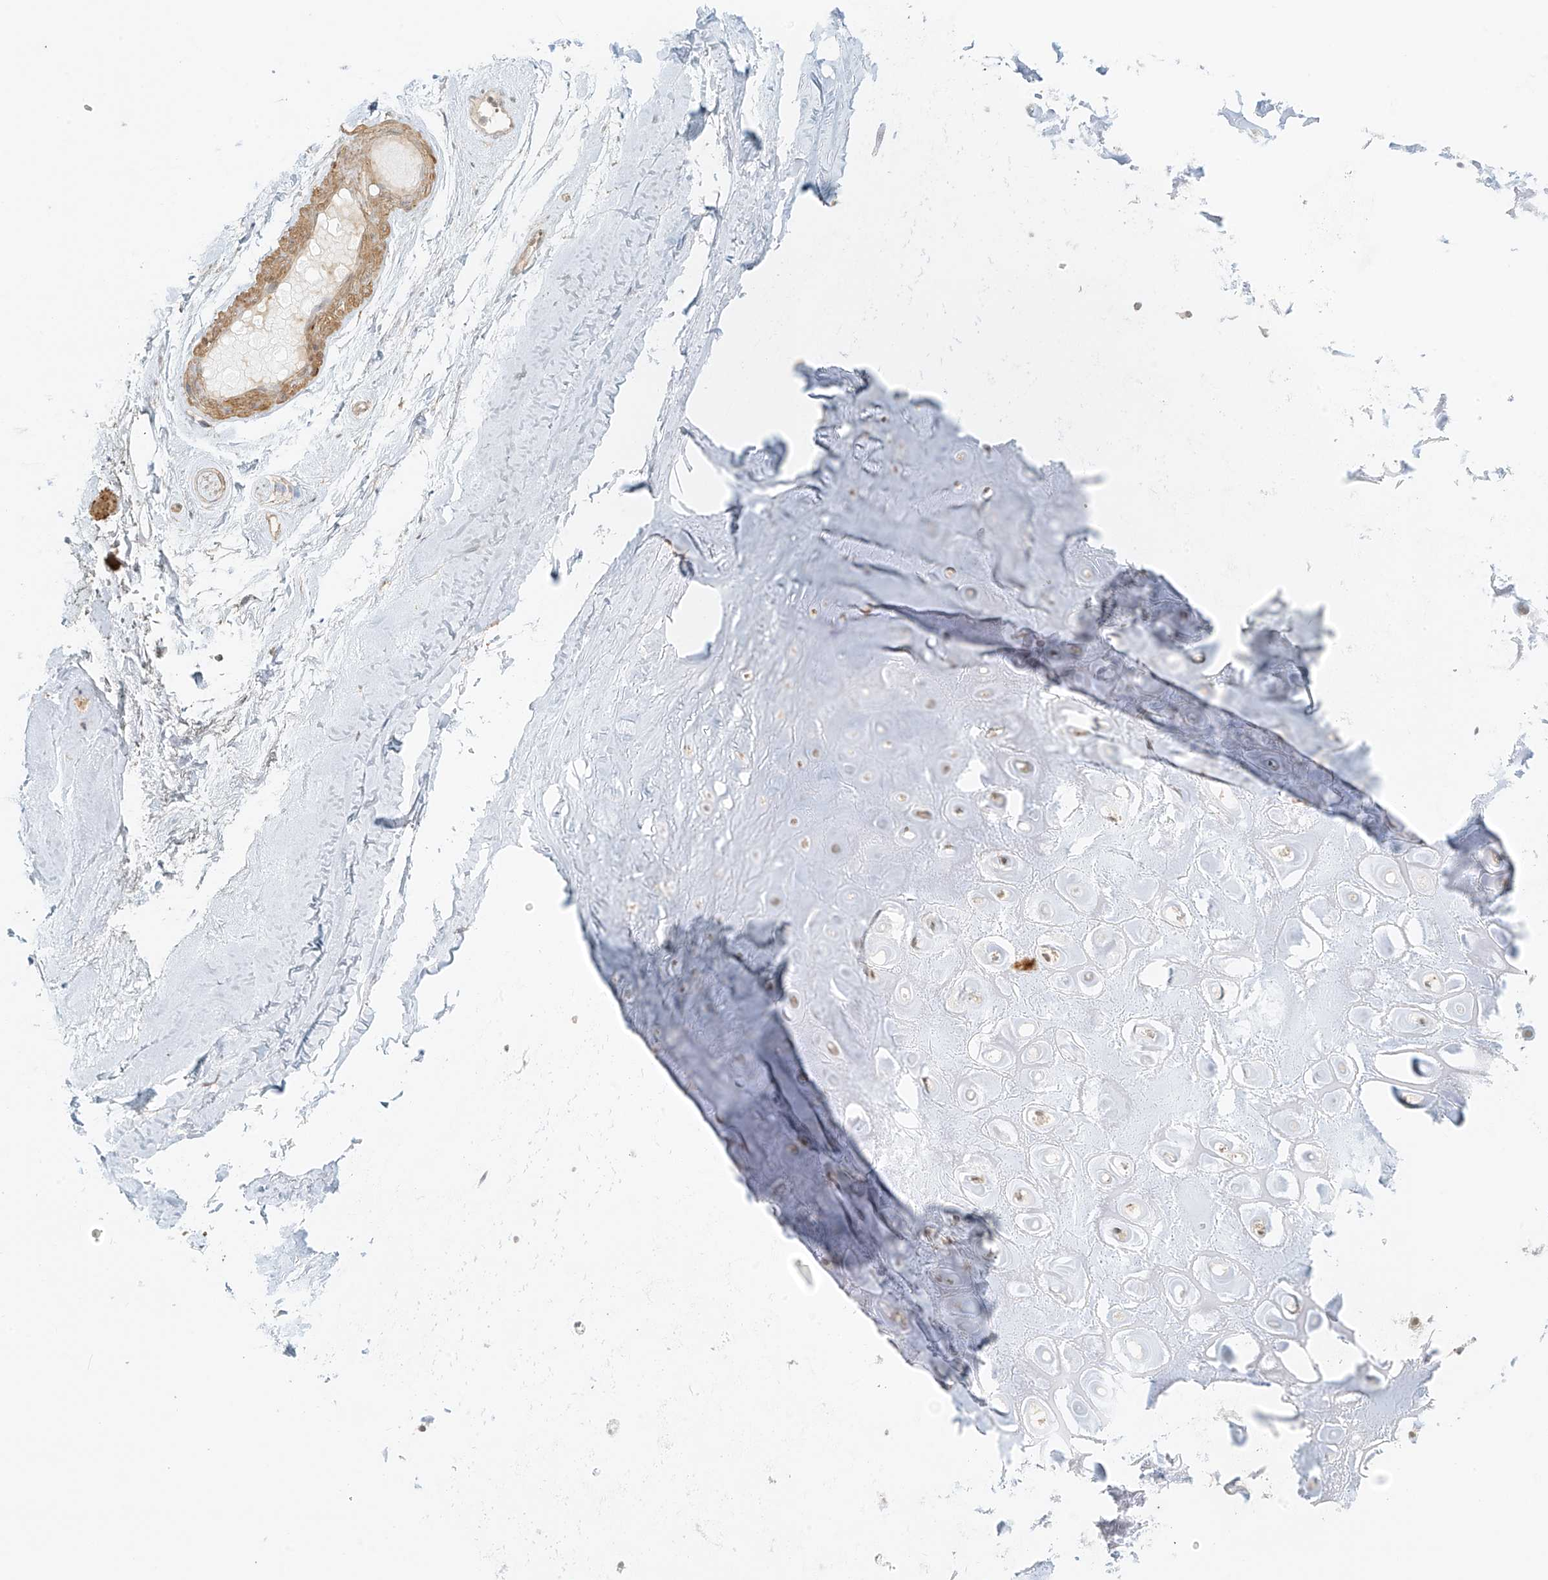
{"staining": {"intensity": "weak", "quantity": "25%-75%", "location": "cytoplasmic/membranous"}, "tissue": "adipose tissue", "cell_type": "Adipocytes", "image_type": "normal", "snomed": [{"axis": "morphology", "description": "Normal tissue, NOS"}, {"axis": "morphology", "description": "Basal cell carcinoma"}, {"axis": "topography", "description": "Skin"}], "caption": "Brown immunohistochemical staining in unremarkable human adipose tissue shows weak cytoplasmic/membranous positivity in about 25%-75% of adipocytes. (brown staining indicates protein expression, while blue staining denotes nuclei).", "gene": "ABCD1", "patient": {"sex": "female", "age": 89}}